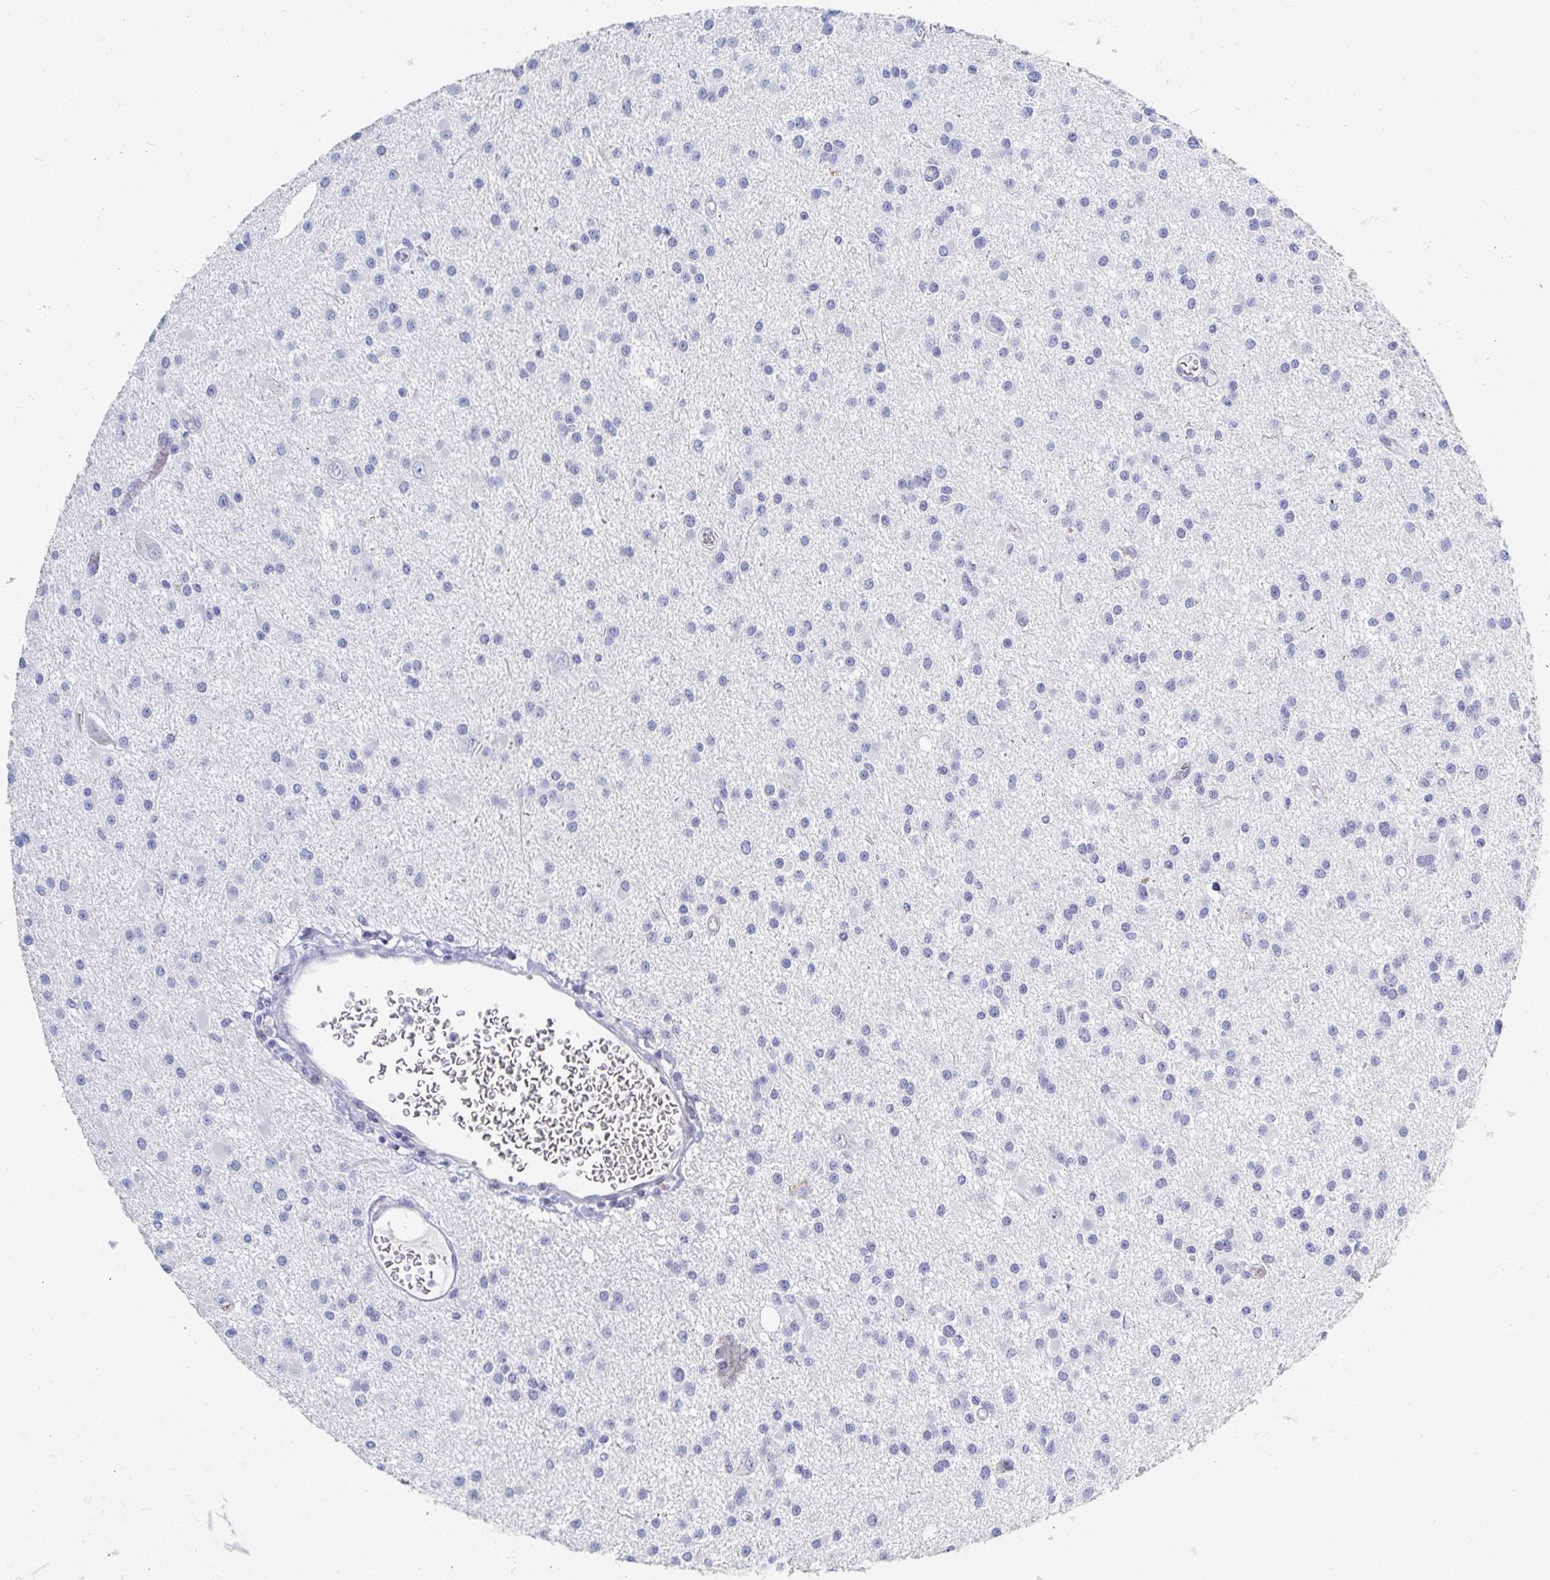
{"staining": {"intensity": "negative", "quantity": "none", "location": "none"}, "tissue": "glioma", "cell_type": "Tumor cells", "image_type": "cancer", "snomed": [{"axis": "morphology", "description": "Glioma, malignant, High grade"}, {"axis": "topography", "description": "Brain"}], "caption": "Micrograph shows no protein staining in tumor cells of high-grade glioma (malignant) tissue.", "gene": "MYLK2", "patient": {"sex": "male", "age": 54}}